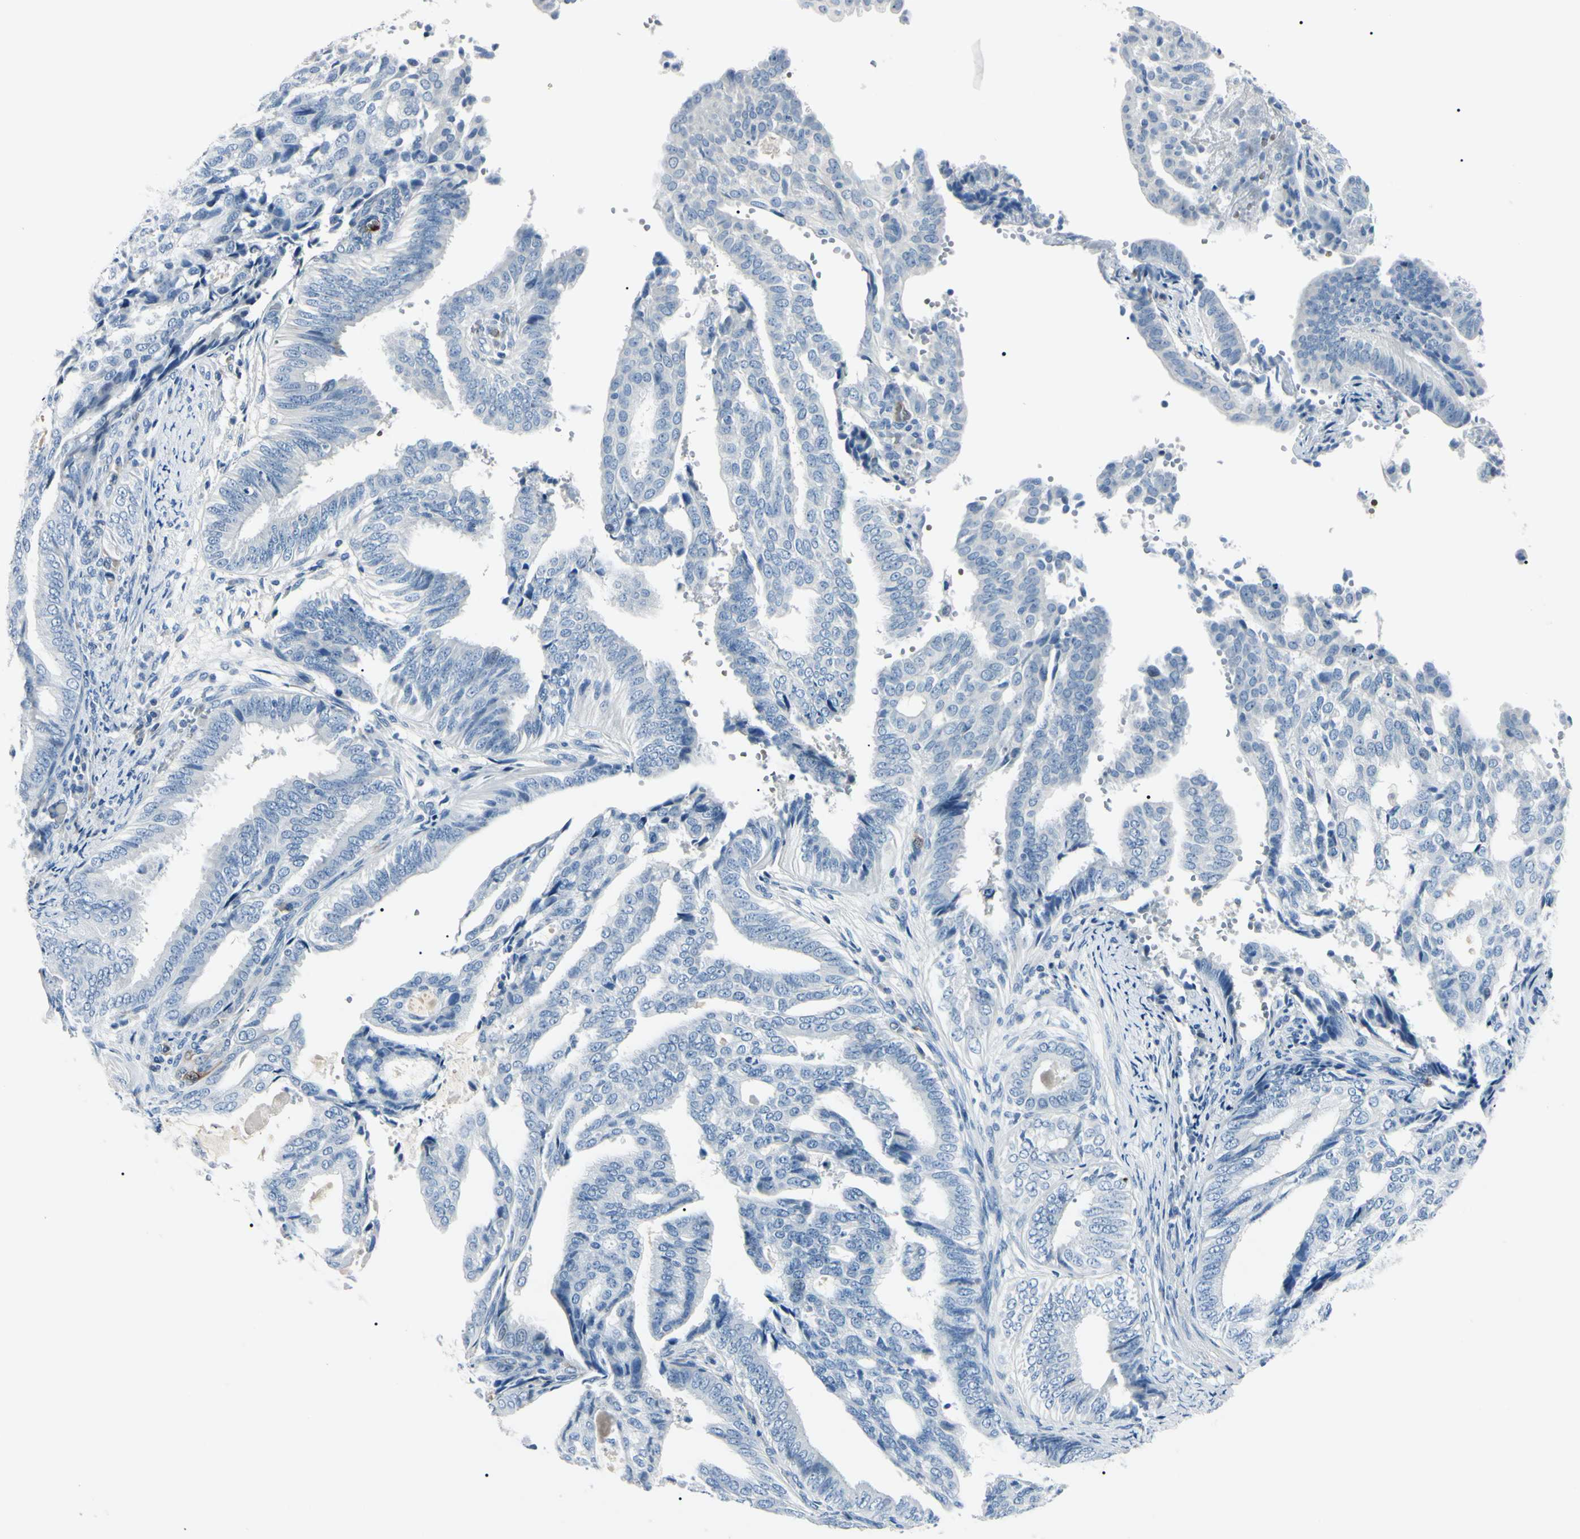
{"staining": {"intensity": "negative", "quantity": "none", "location": "none"}, "tissue": "endometrial cancer", "cell_type": "Tumor cells", "image_type": "cancer", "snomed": [{"axis": "morphology", "description": "Adenocarcinoma, NOS"}, {"axis": "topography", "description": "Endometrium"}], "caption": "Tumor cells show no significant protein positivity in adenocarcinoma (endometrial).", "gene": "CA2", "patient": {"sex": "female", "age": 58}}